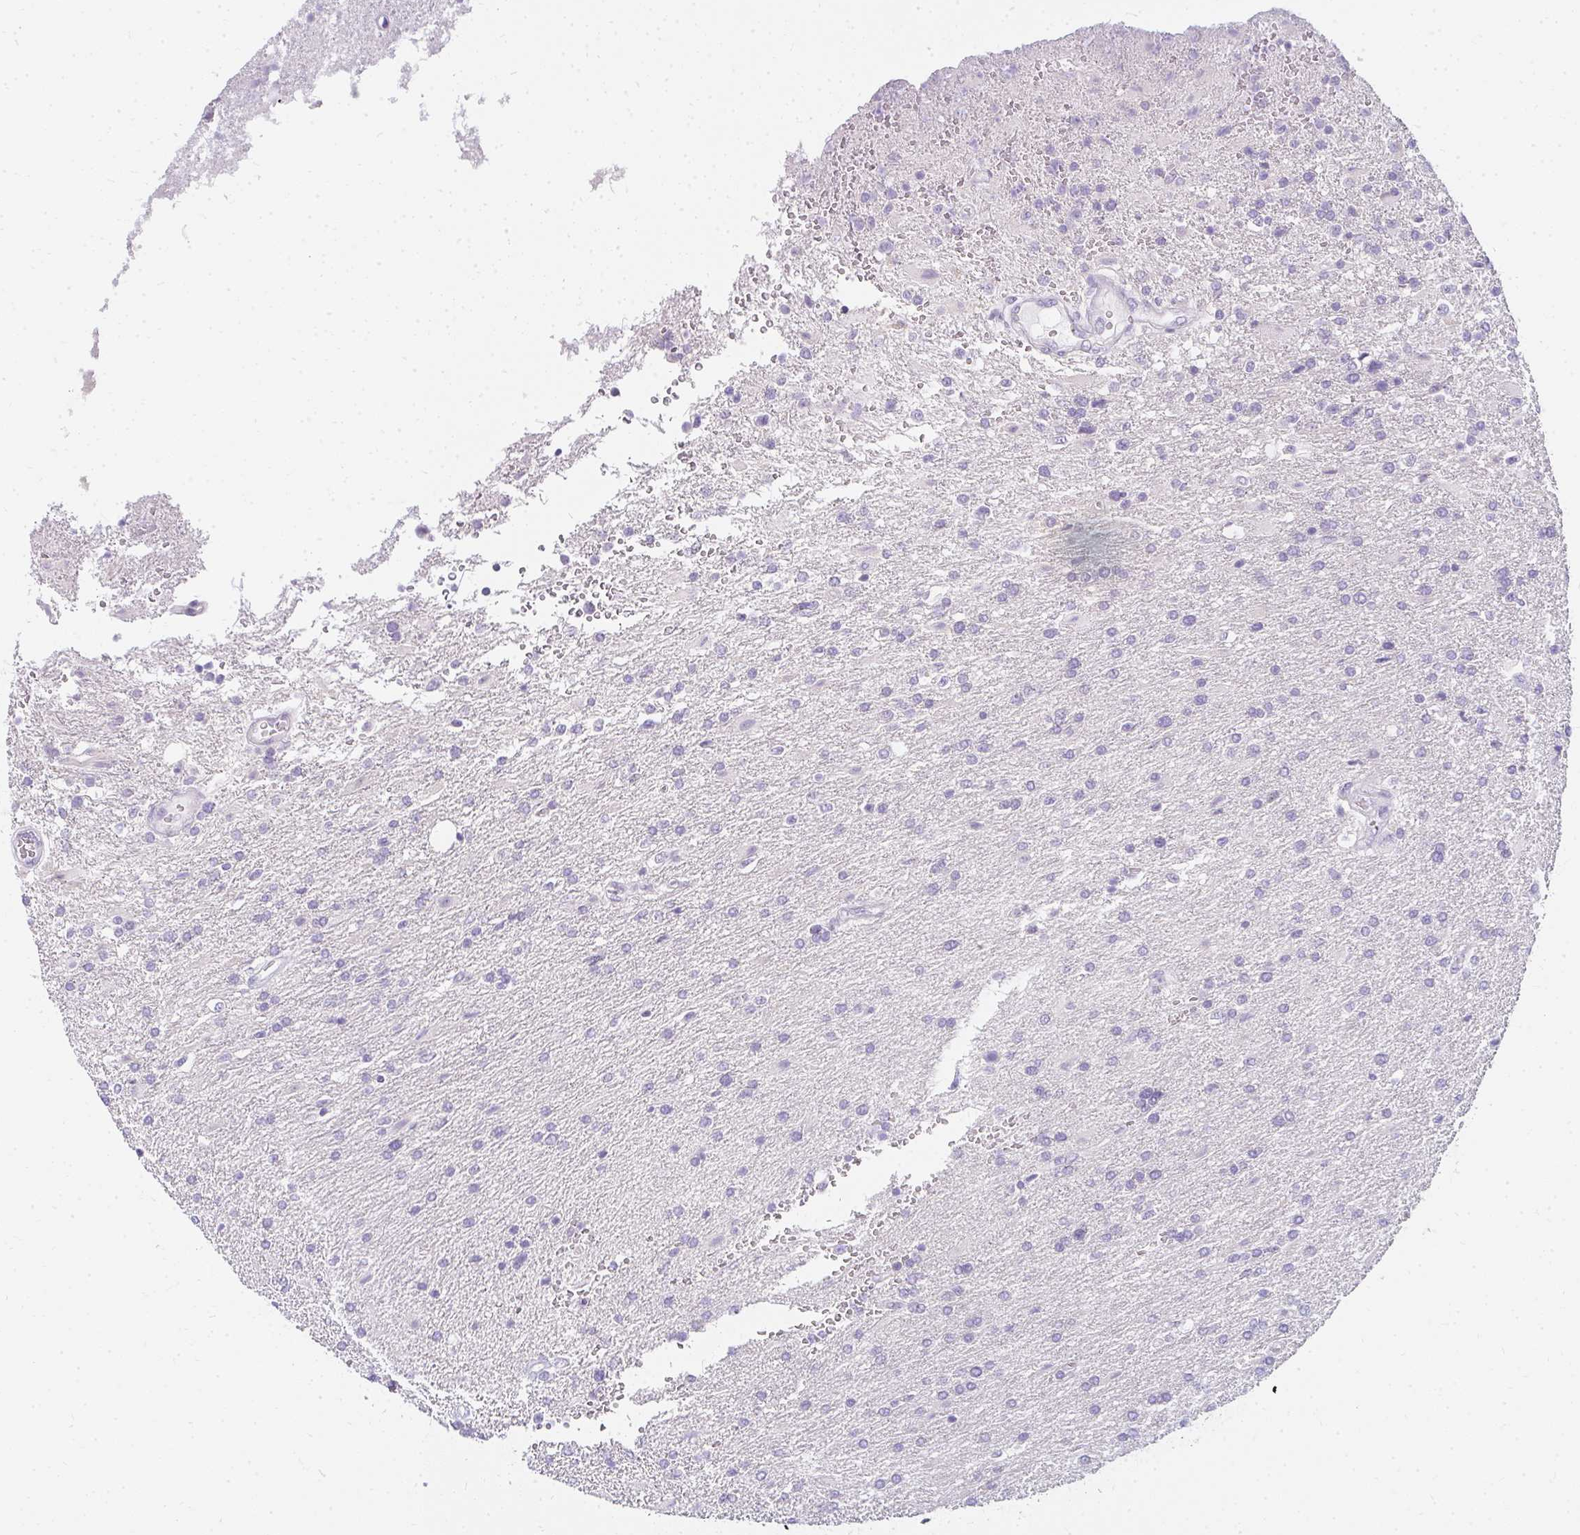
{"staining": {"intensity": "negative", "quantity": "none", "location": "none"}, "tissue": "glioma", "cell_type": "Tumor cells", "image_type": "cancer", "snomed": [{"axis": "morphology", "description": "Glioma, malignant, High grade"}, {"axis": "topography", "description": "Brain"}], "caption": "A high-resolution histopathology image shows immunohistochemistry (IHC) staining of glioma, which reveals no significant expression in tumor cells.", "gene": "PPP1R3G", "patient": {"sex": "male", "age": 56}}